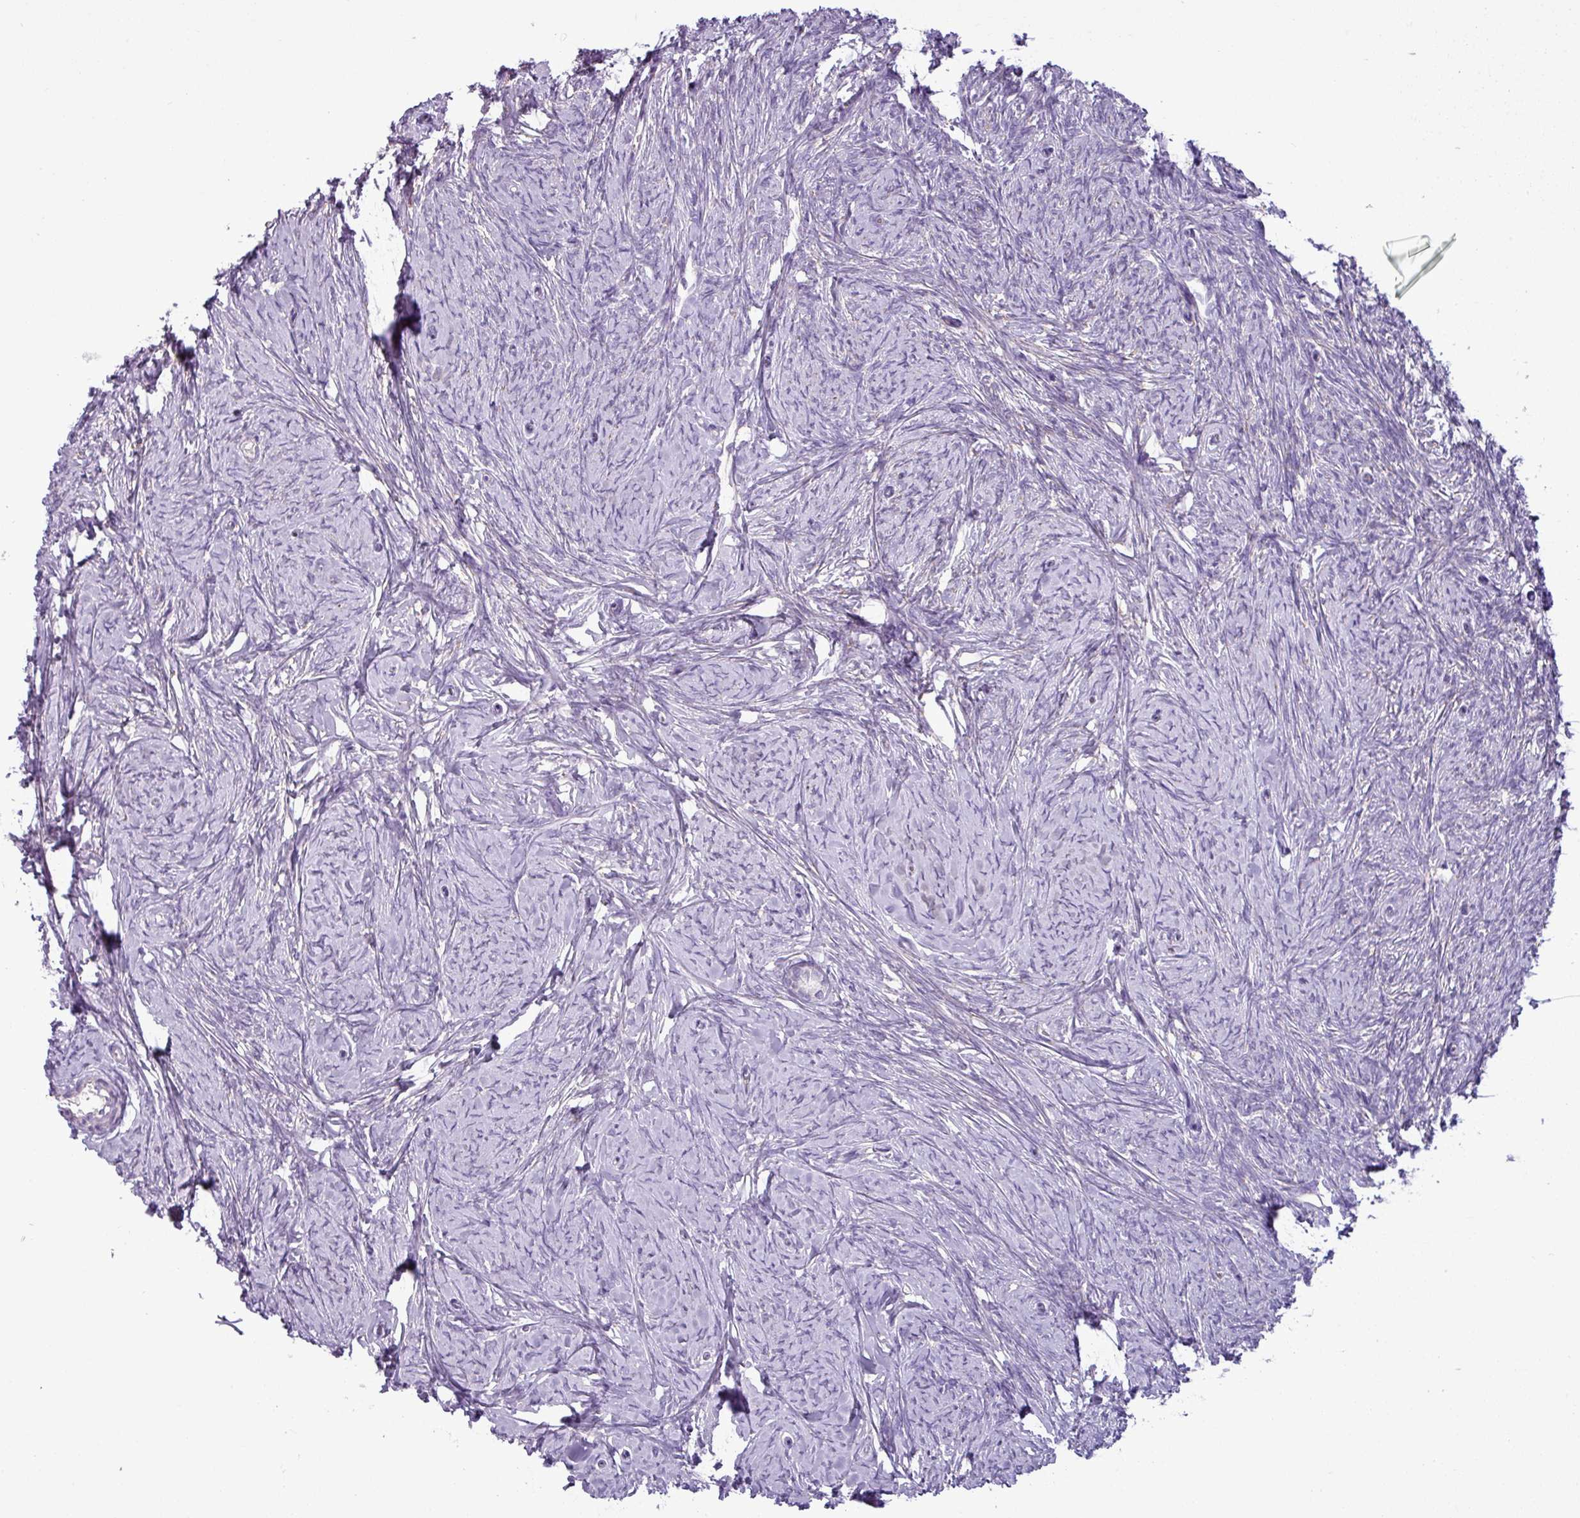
{"staining": {"intensity": "negative", "quantity": "none", "location": "none"}, "tissue": "ovary", "cell_type": "Follicle cells", "image_type": "normal", "snomed": [{"axis": "morphology", "description": "Normal tissue, NOS"}, {"axis": "topography", "description": "Ovary"}], "caption": "Follicle cells are negative for protein expression in benign human ovary. (DAB immunohistochemistry with hematoxylin counter stain).", "gene": "ZNF667", "patient": {"sex": "female", "age": 44}}